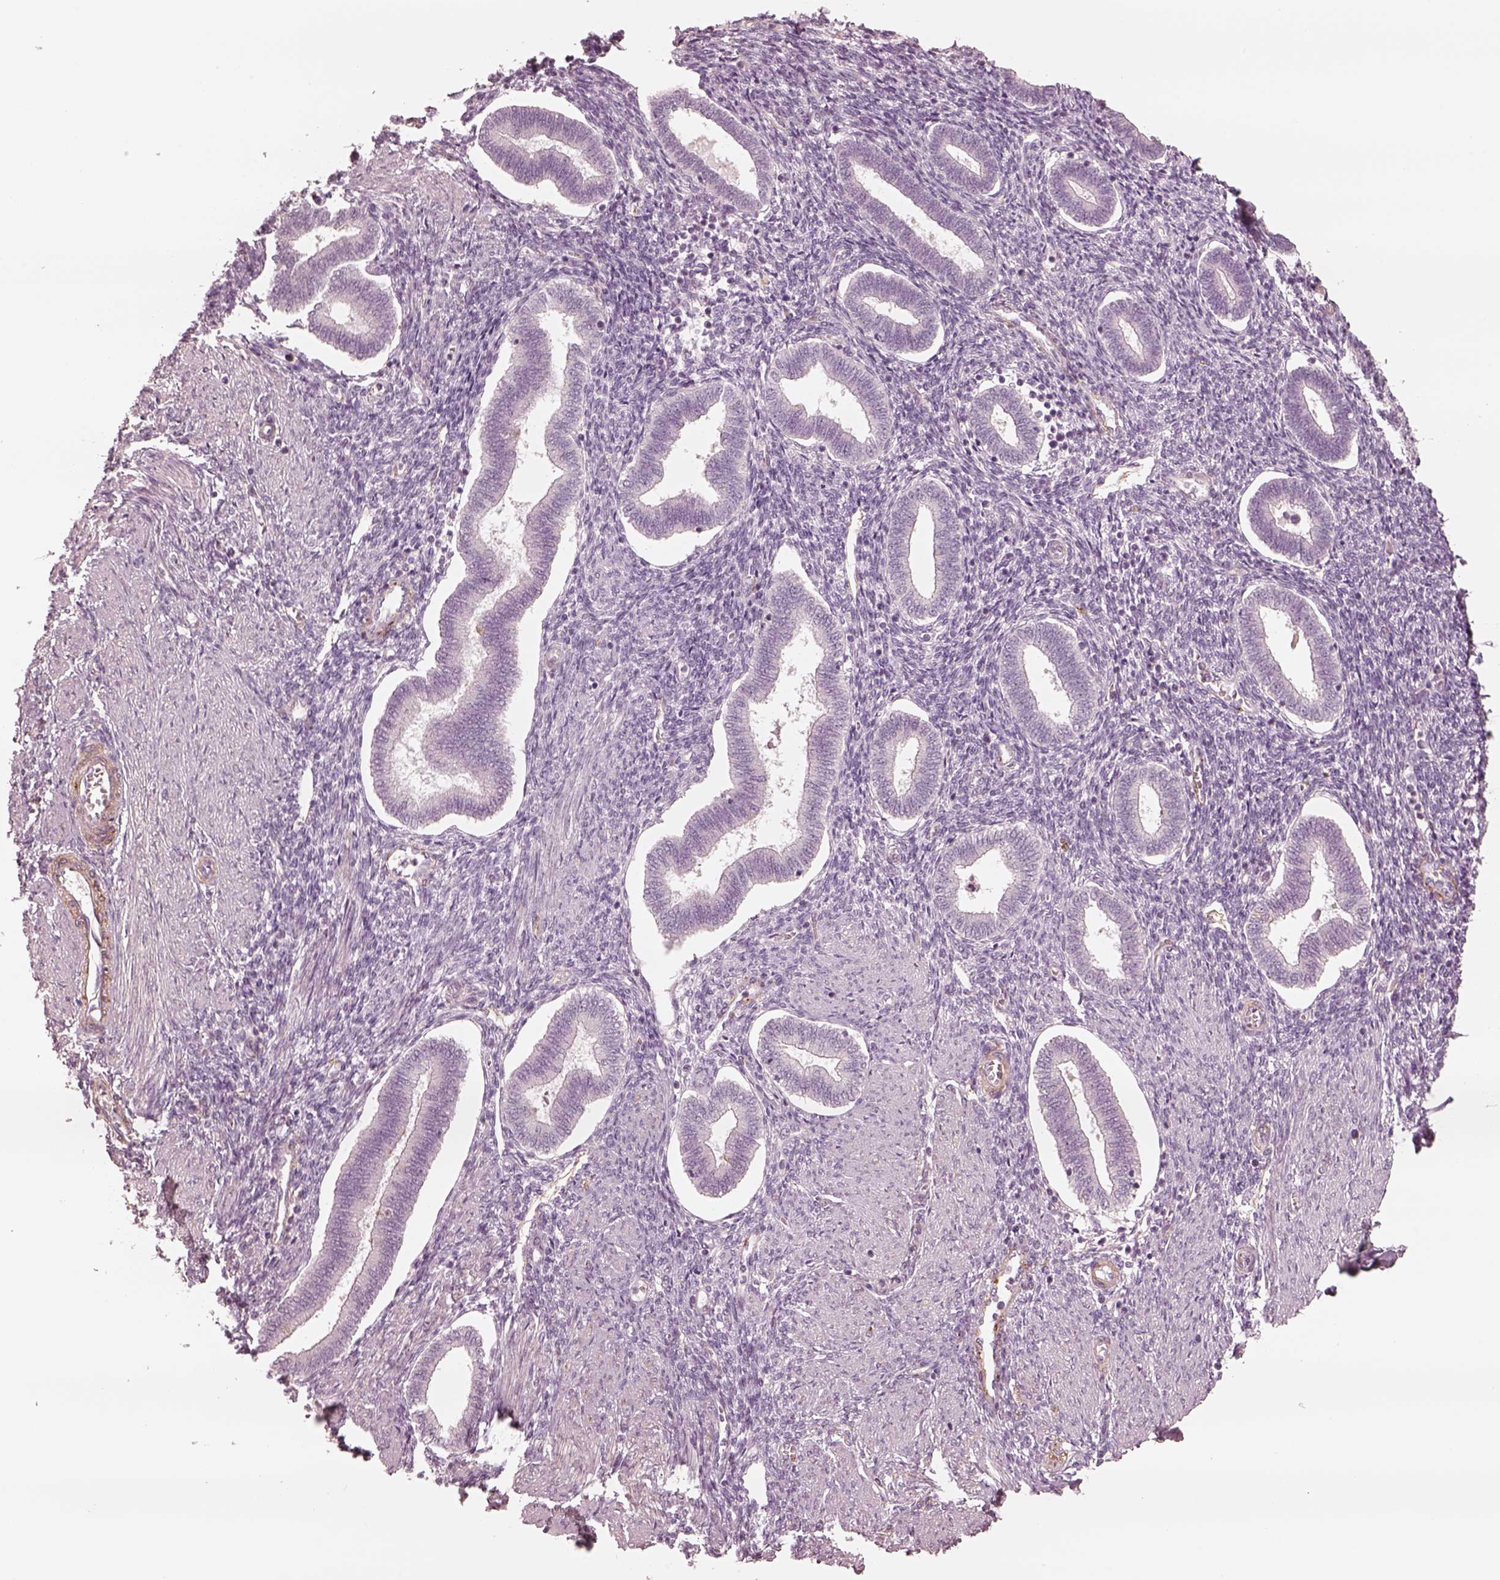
{"staining": {"intensity": "negative", "quantity": "none", "location": "none"}, "tissue": "endometrium", "cell_type": "Cells in endometrial stroma", "image_type": "normal", "snomed": [{"axis": "morphology", "description": "Normal tissue, NOS"}, {"axis": "topography", "description": "Endometrium"}], "caption": "Cells in endometrial stroma are negative for brown protein staining in normal endometrium. (Brightfield microscopy of DAB (3,3'-diaminobenzidine) IHC at high magnification).", "gene": "DNAAF9", "patient": {"sex": "female", "age": 42}}